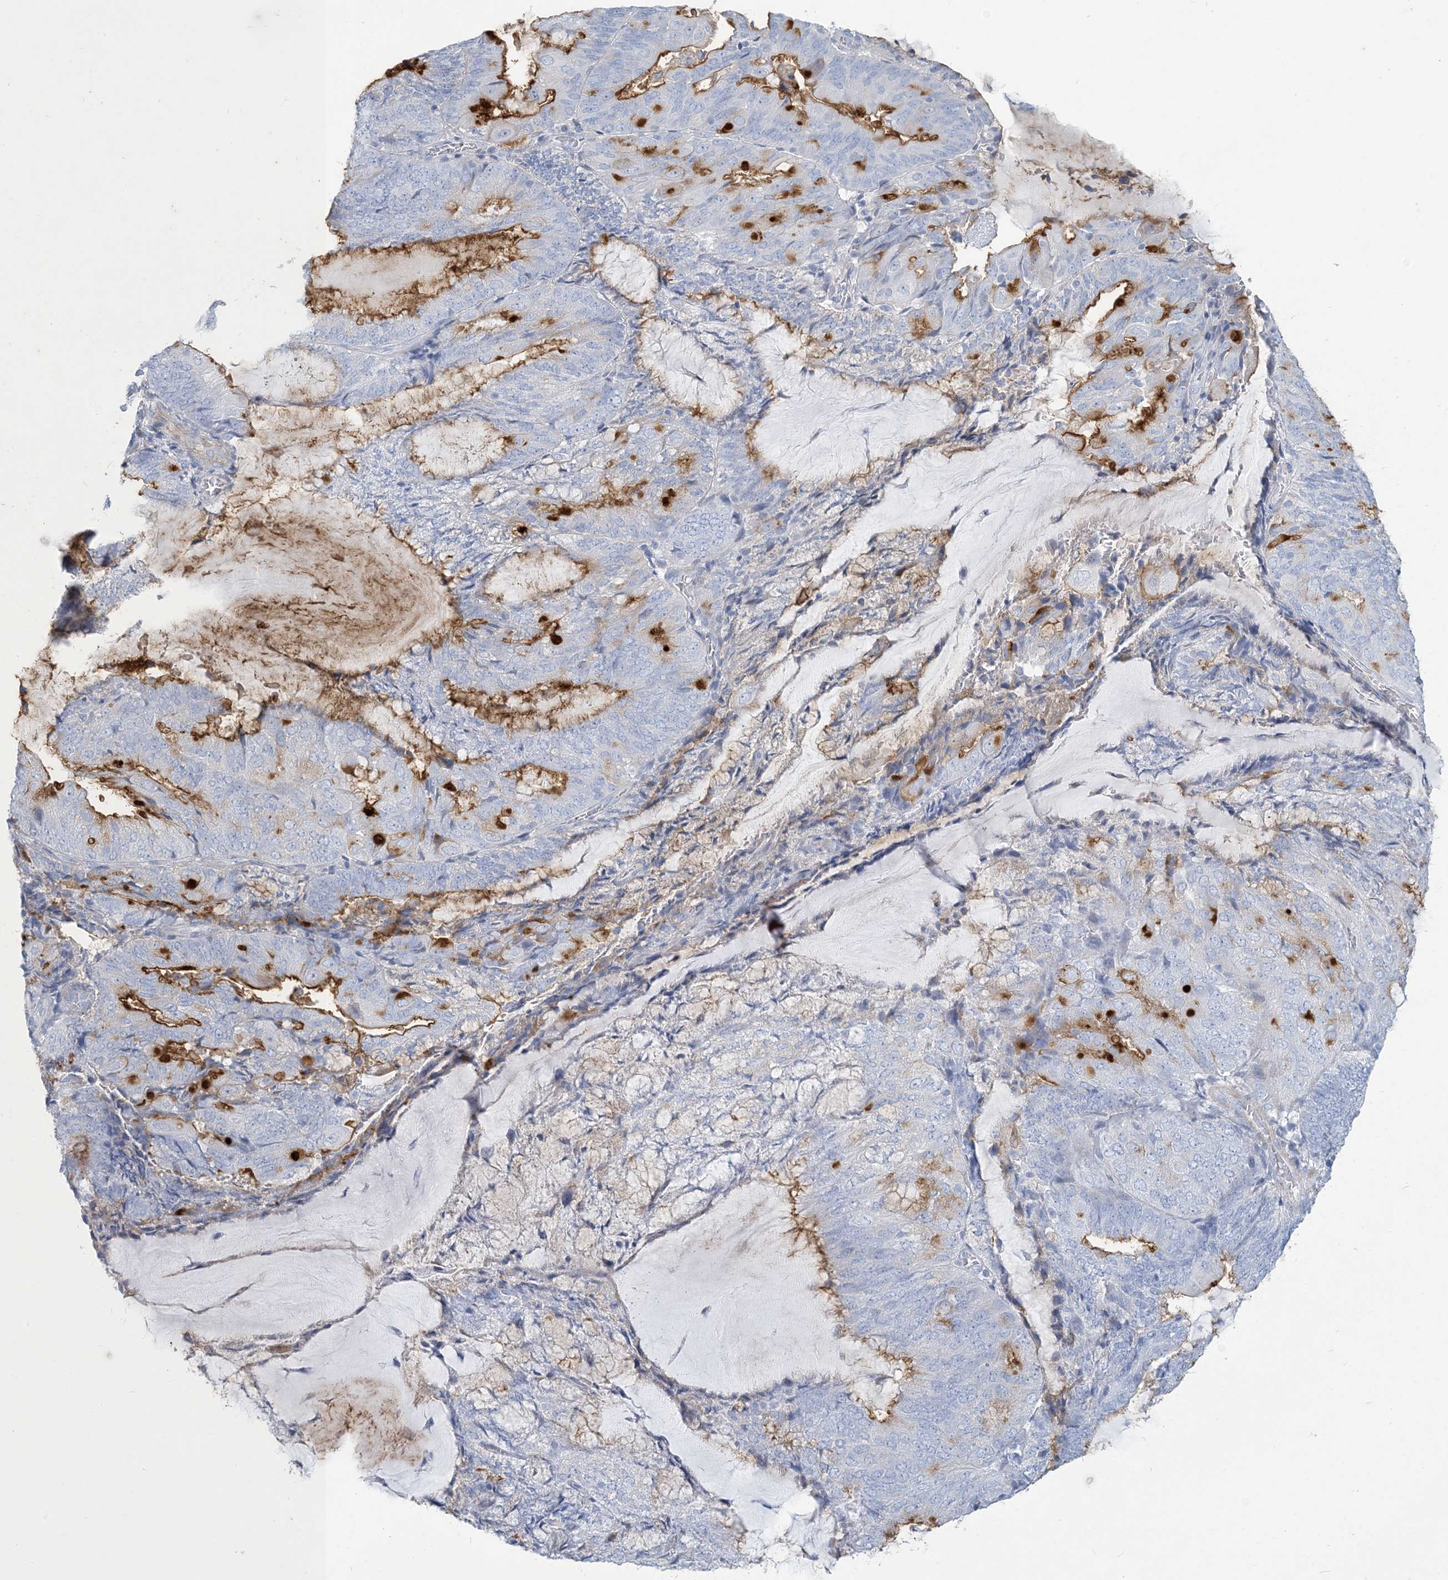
{"staining": {"intensity": "moderate", "quantity": "<25%", "location": "cytoplasmic/membranous"}, "tissue": "endometrial cancer", "cell_type": "Tumor cells", "image_type": "cancer", "snomed": [{"axis": "morphology", "description": "Adenocarcinoma, NOS"}, {"axis": "topography", "description": "Endometrium"}], "caption": "About <25% of tumor cells in human endometrial adenocarcinoma show moderate cytoplasmic/membranous protein expression as visualized by brown immunohistochemical staining.", "gene": "MOXD1", "patient": {"sex": "female", "age": 81}}